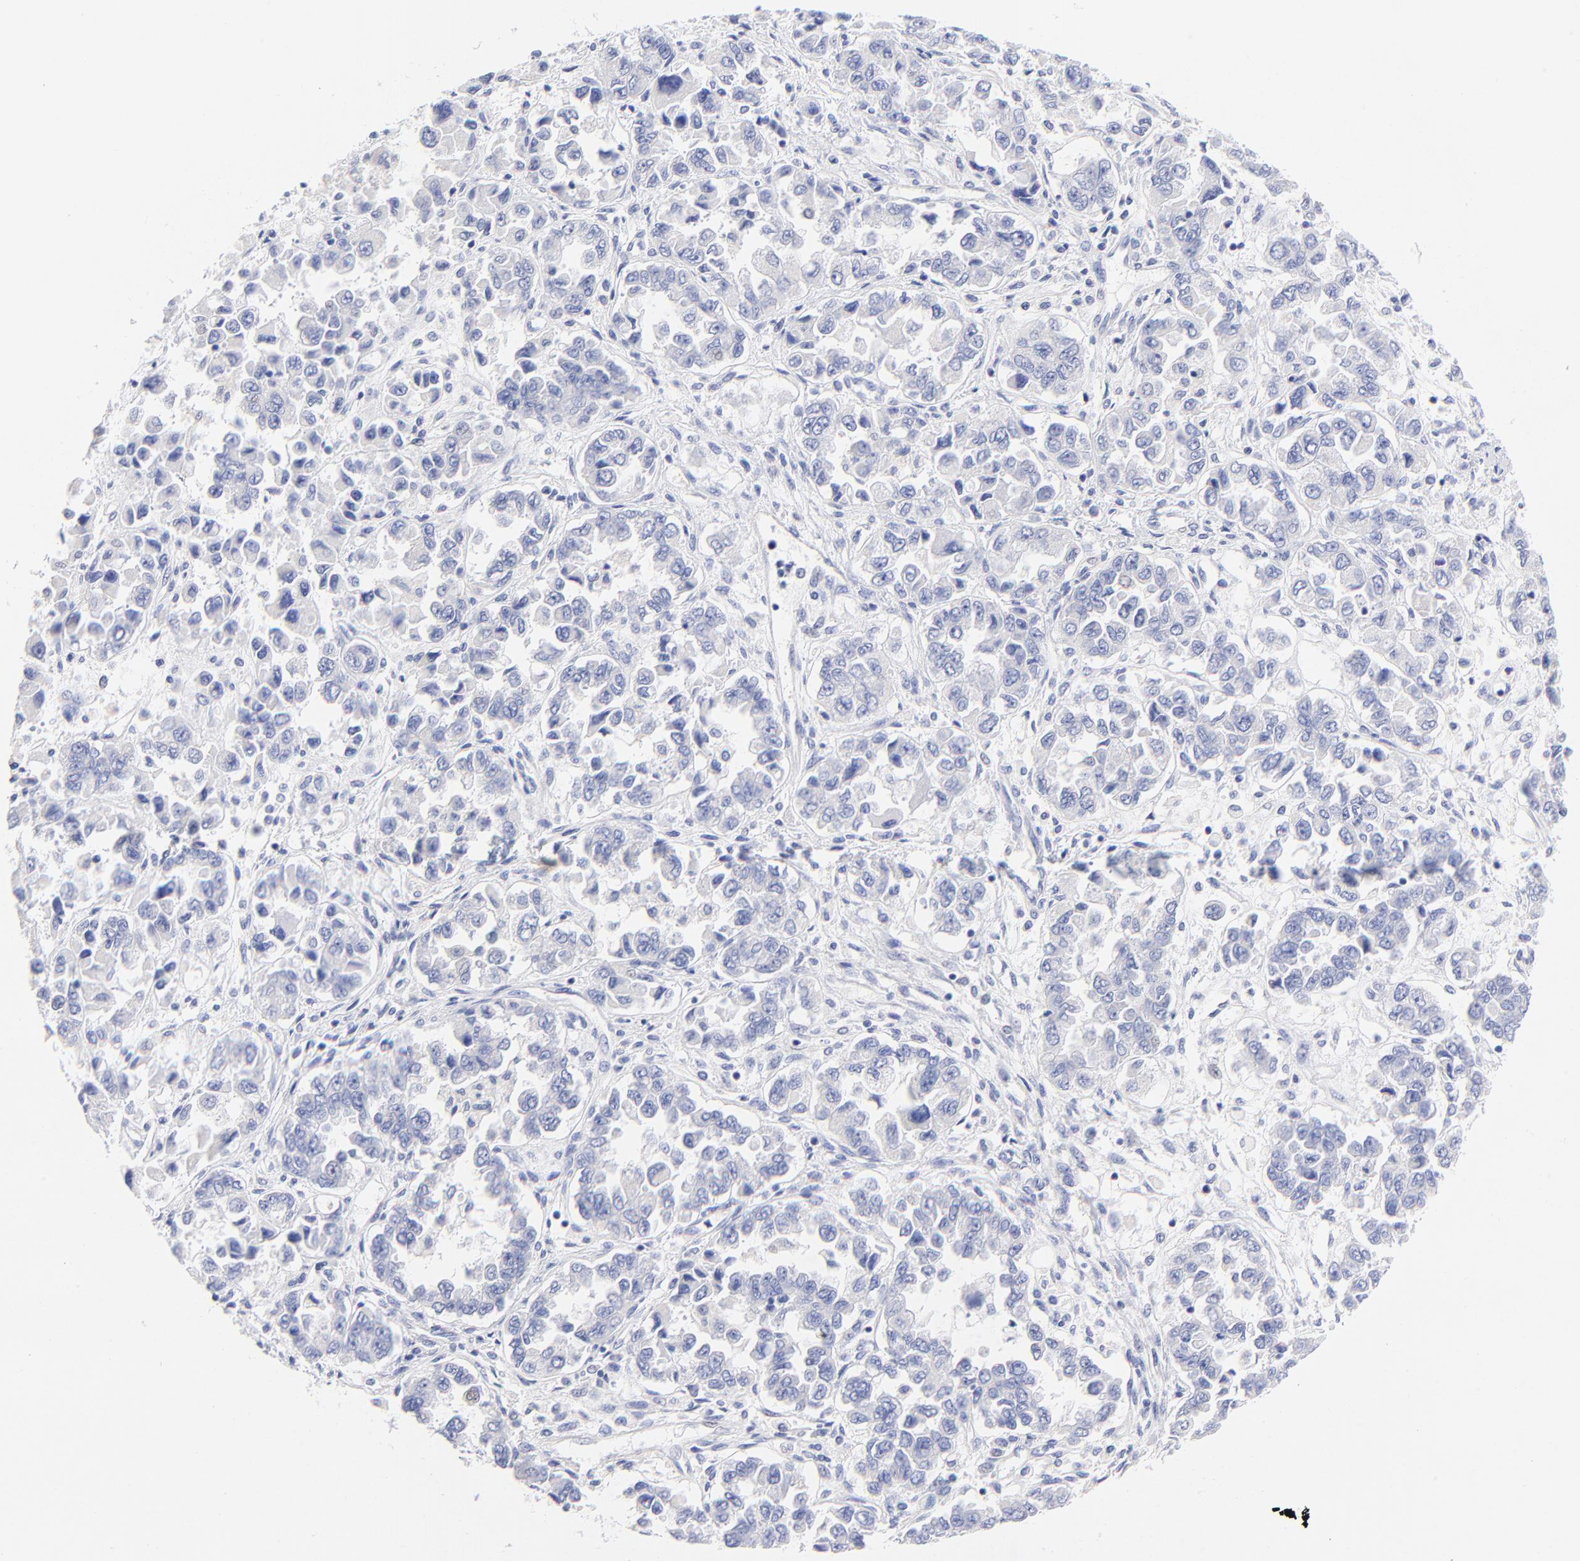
{"staining": {"intensity": "negative", "quantity": "none", "location": "none"}, "tissue": "ovarian cancer", "cell_type": "Tumor cells", "image_type": "cancer", "snomed": [{"axis": "morphology", "description": "Cystadenocarcinoma, serous, NOS"}, {"axis": "topography", "description": "Ovary"}], "caption": "This photomicrograph is of ovarian serous cystadenocarcinoma stained with IHC to label a protein in brown with the nuclei are counter-stained blue. There is no staining in tumor cells. (IHC, brightfield microscopy, high magnification).", "gene": "EBP", "patient": {"sex": "female", "age": 84}}